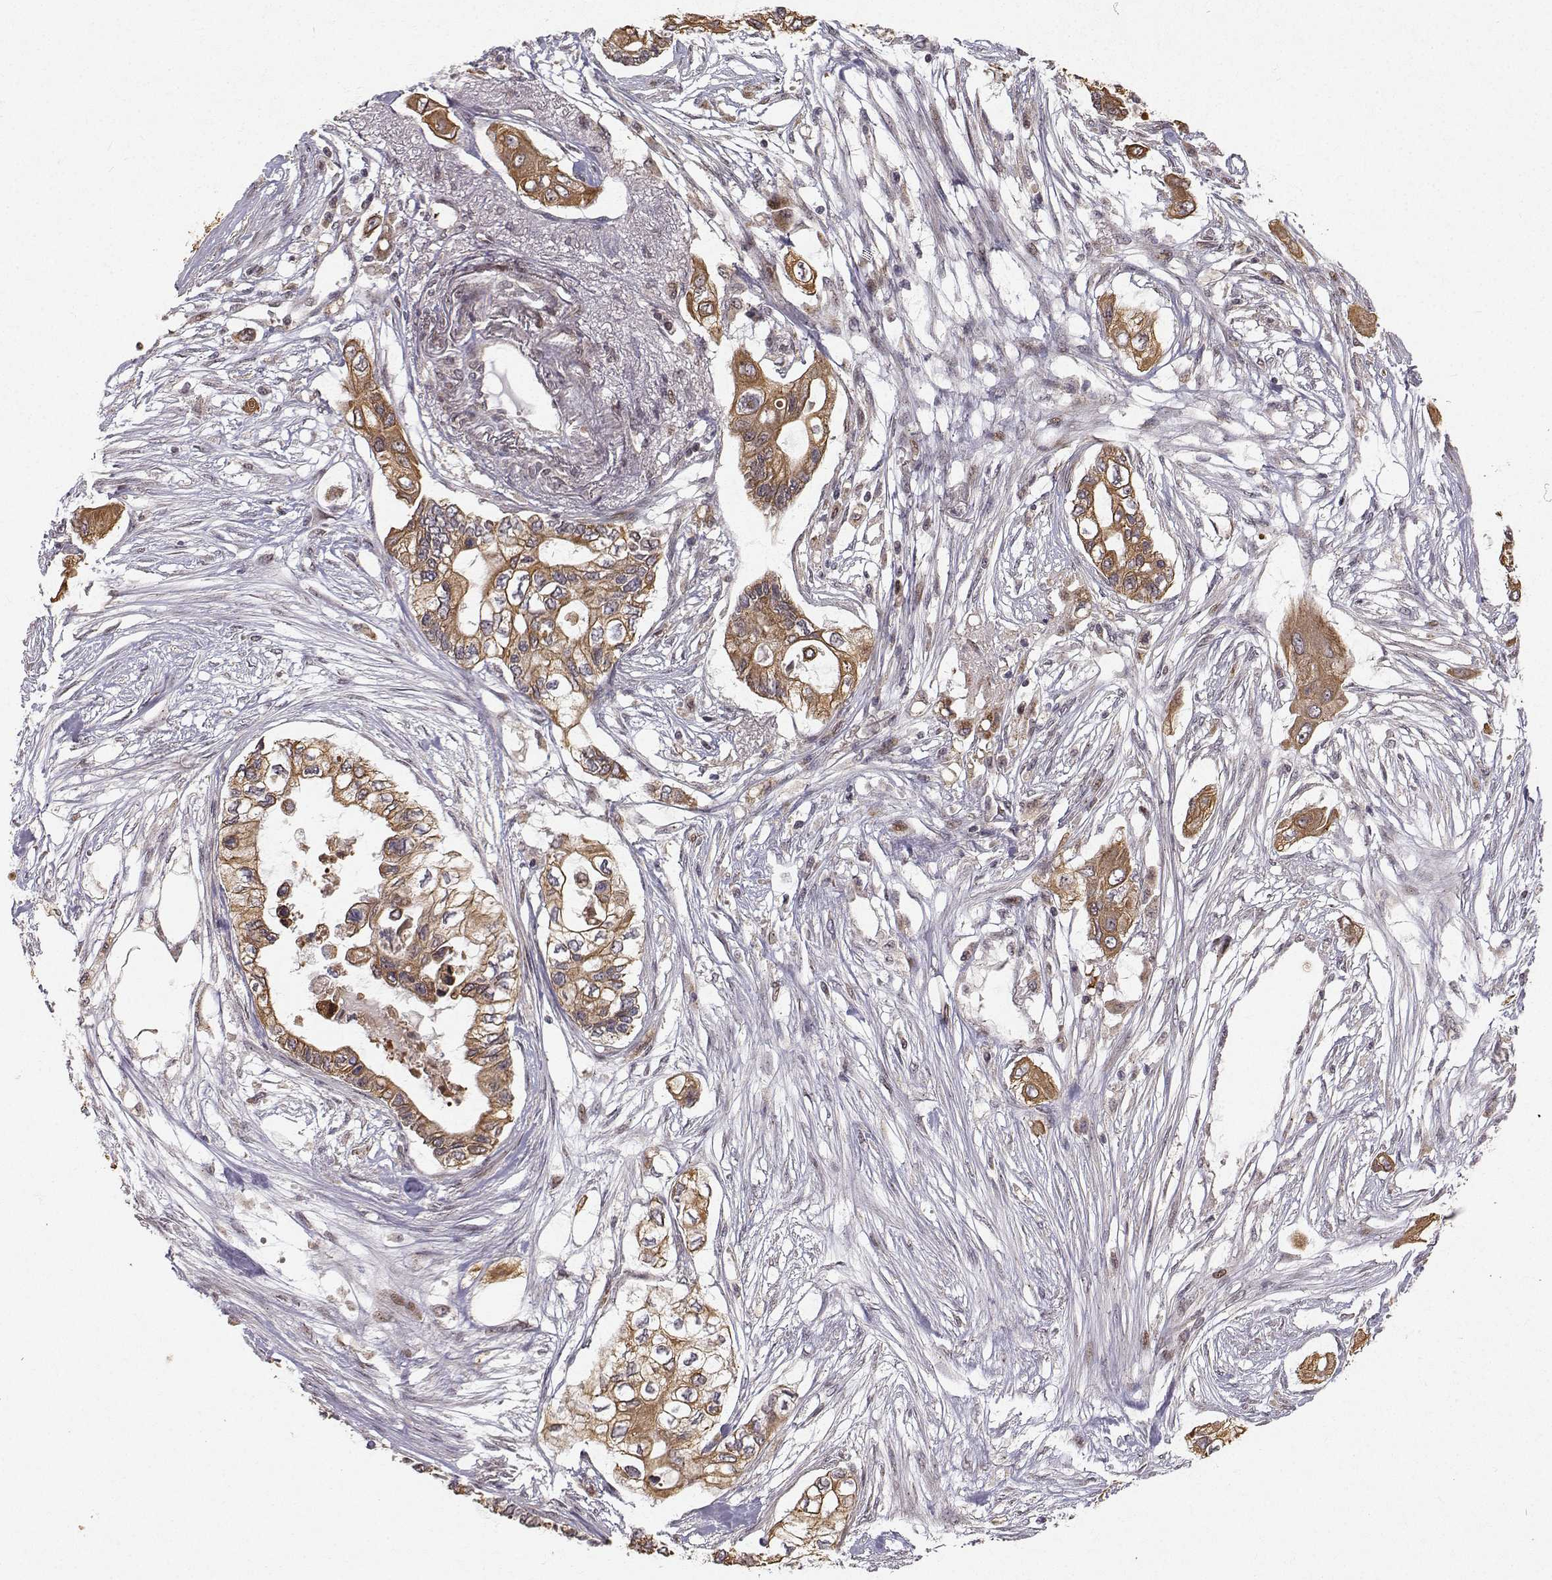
{"staining": {"intensity": "strong", "quantity": ">75%", "location": "cytoplasmic/membranous"}, "tissue": "pancreatic cancer", "cell_type": "Tumor cells", "image_type": "cancer", "snomed": [{"axis": "morphology", "description": "Adenocarcinoma, NOS"}, {"axis": "topography", "description": "Pancreas"}], "caption": "Pancreatic adenocarcinoma tissue displays strong cytoplasmic/membranous expression in approximately >75% of tumor cells", "gene": "APC", "patient": {"sex": "female", "age": 63}}